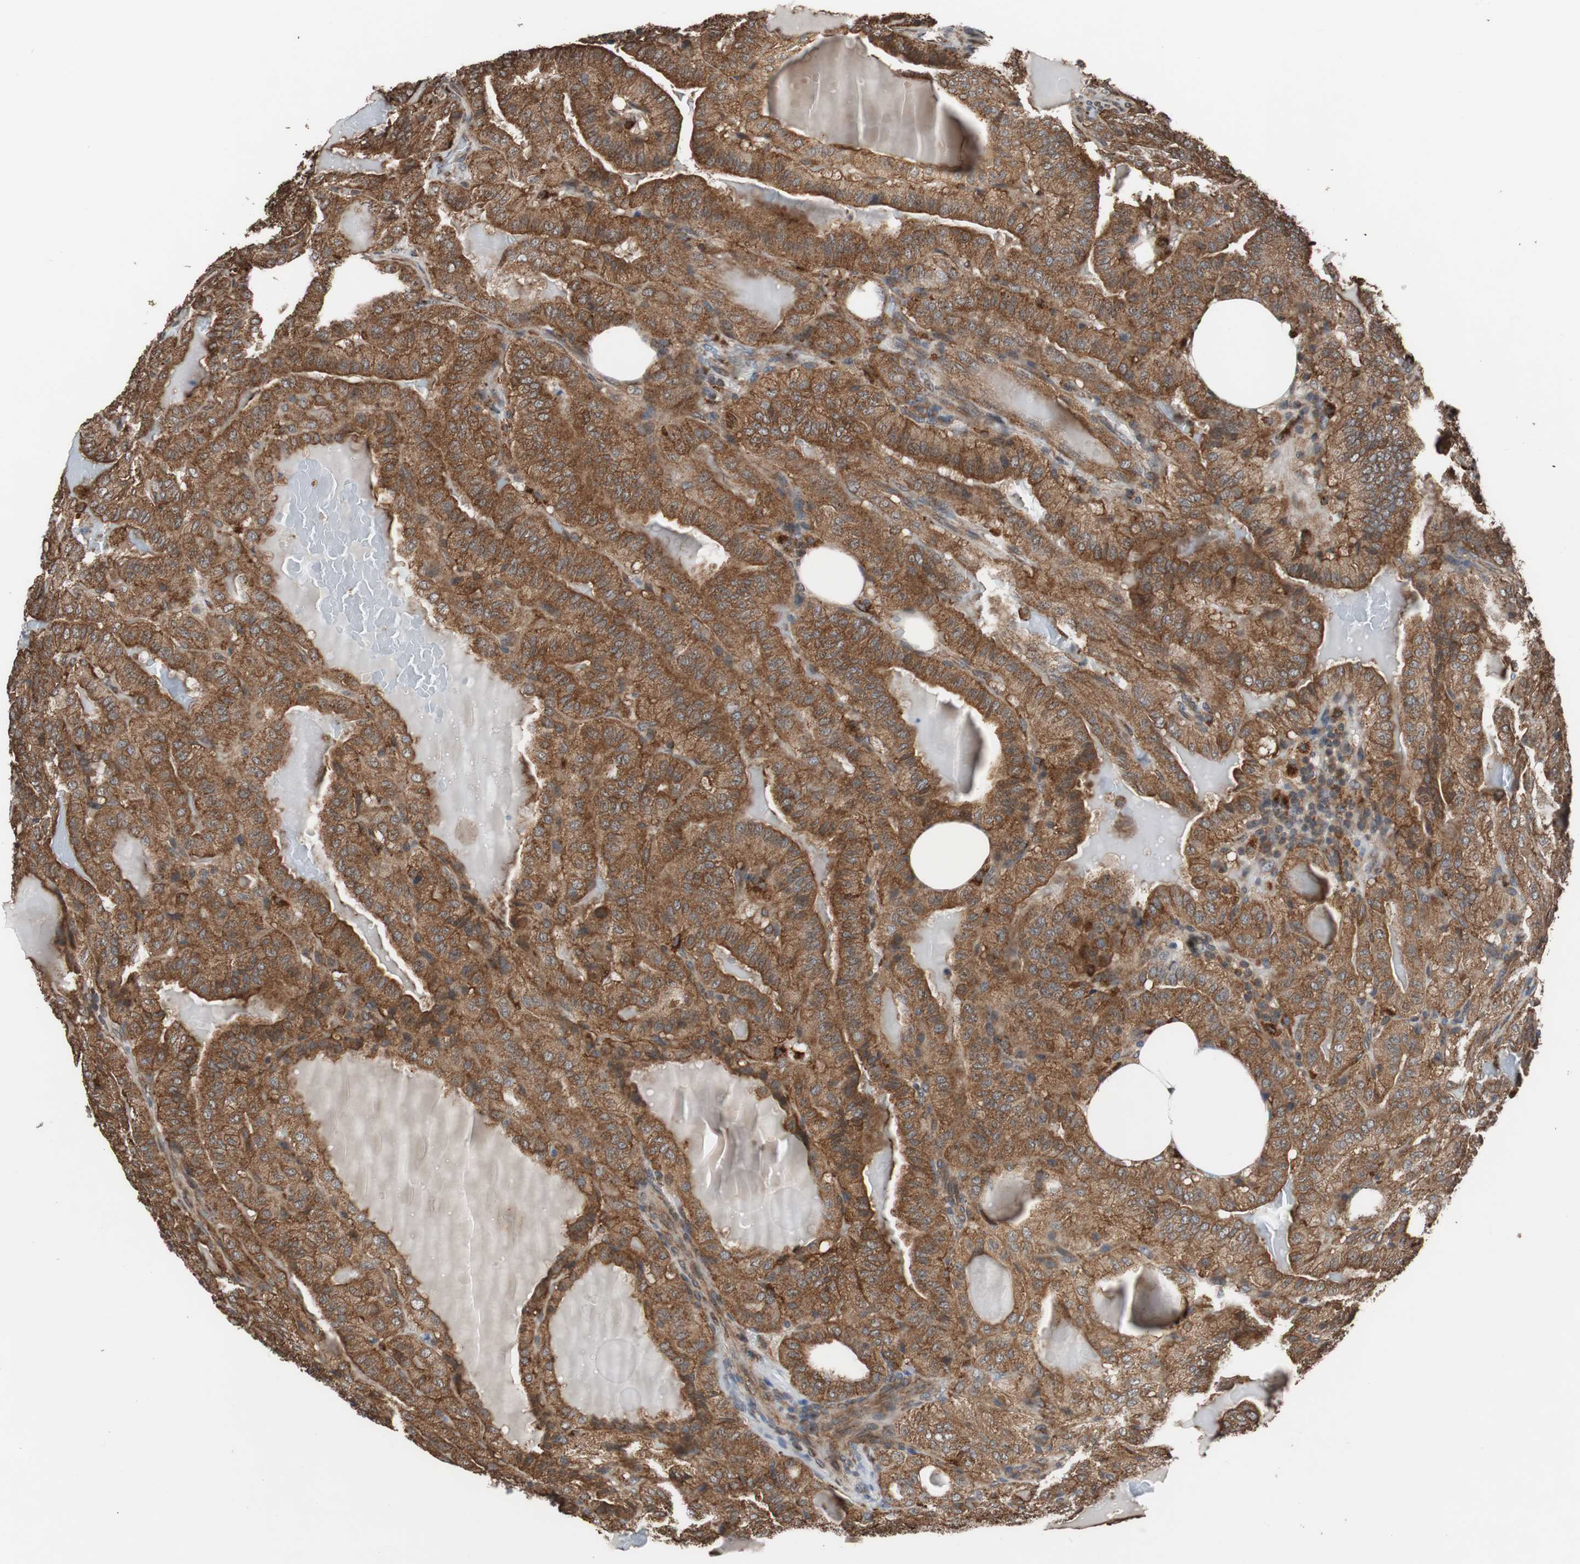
{"staining": {"intensity": "strong", "quantity": ">75%", "location": "cytoplasmic/membranous"}, "tissue": "thyroid cancer", "cell_type": "Tumor cells", "image_type": "cancer", "snomed": [{"axis": "morphology", "description": "Papillary adenocarcinoma, NOS"}, {"axis": "topography", "description": "Thyroid gland"}], "caption": "IHC (DAB) staining of thyroid papillary adenocarcinoma demonstrates strong cytoplasmic/membranous protein expression in about >75% of tumor cells. (DAB IHC, brown staining for protein, blue staining for nuclei).", "gene": "USP10", "patient": {"sex": "male", "age": 77}}